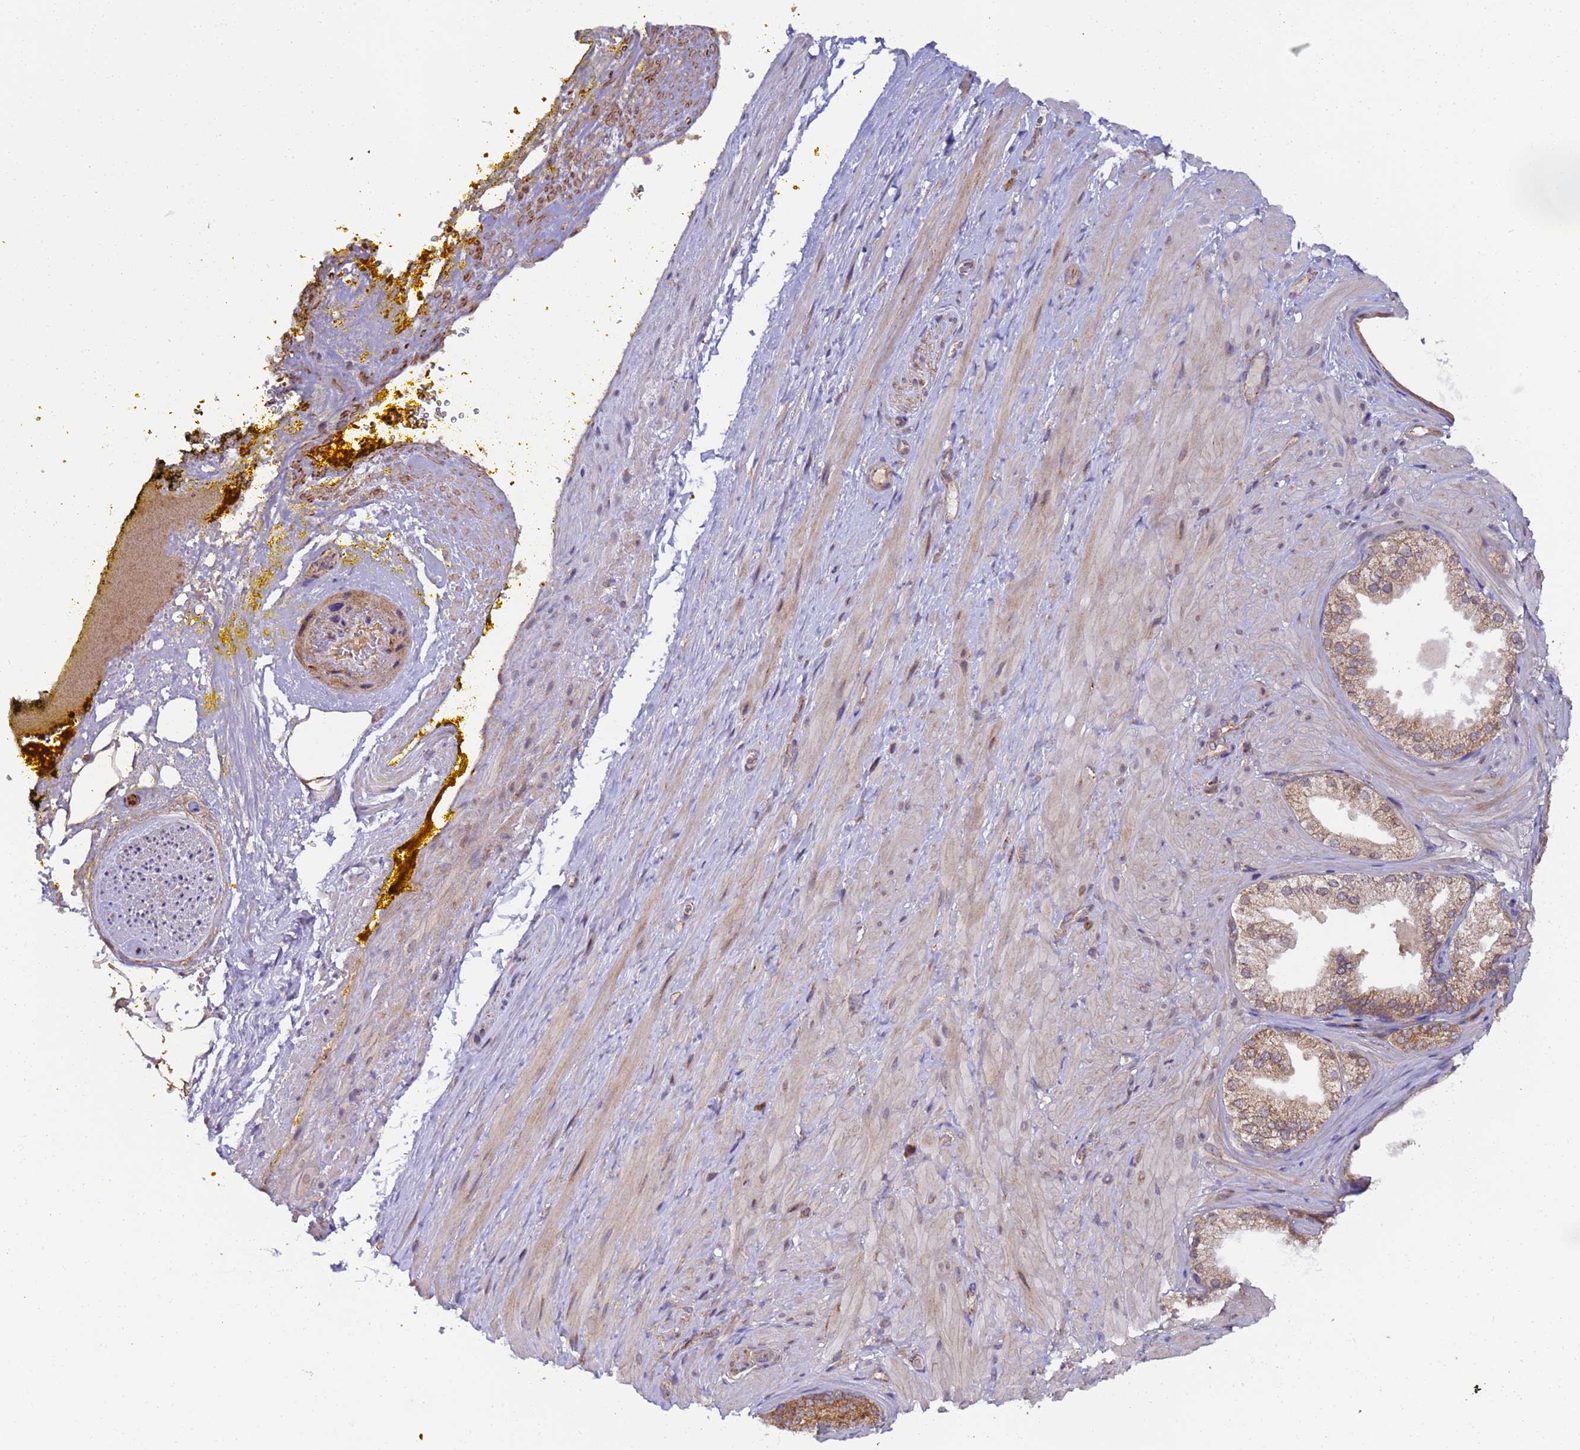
{"staining": {"intensity": "weak", "quantity": ">75%", "location": "cytoplasmic/membranous"}, "tissue": "adipose tissue", "cell_type": "Adipocytes", "image_type": "normal", "snomed": [{"axis": "morphology", "description": "Normal tissue, NOS"}, {"axis": "morphology", "description": "Adenocarcinoma, Low grade"}, {"axis": "topography", "description": "Prostate"}, {"axis": "topography", "description": "Peripheral nerve tissue"}], "caption": "Immunohistochemistry photomicrograph of benign human adipose tissue stained for a protein (brown), which exhibits low levels of weak cytoplasmic/membranous positivity in approximately >75% of adipocytes.", "gene": "RAPGEF3", "patient": {"sex": "male", "age": 63}}